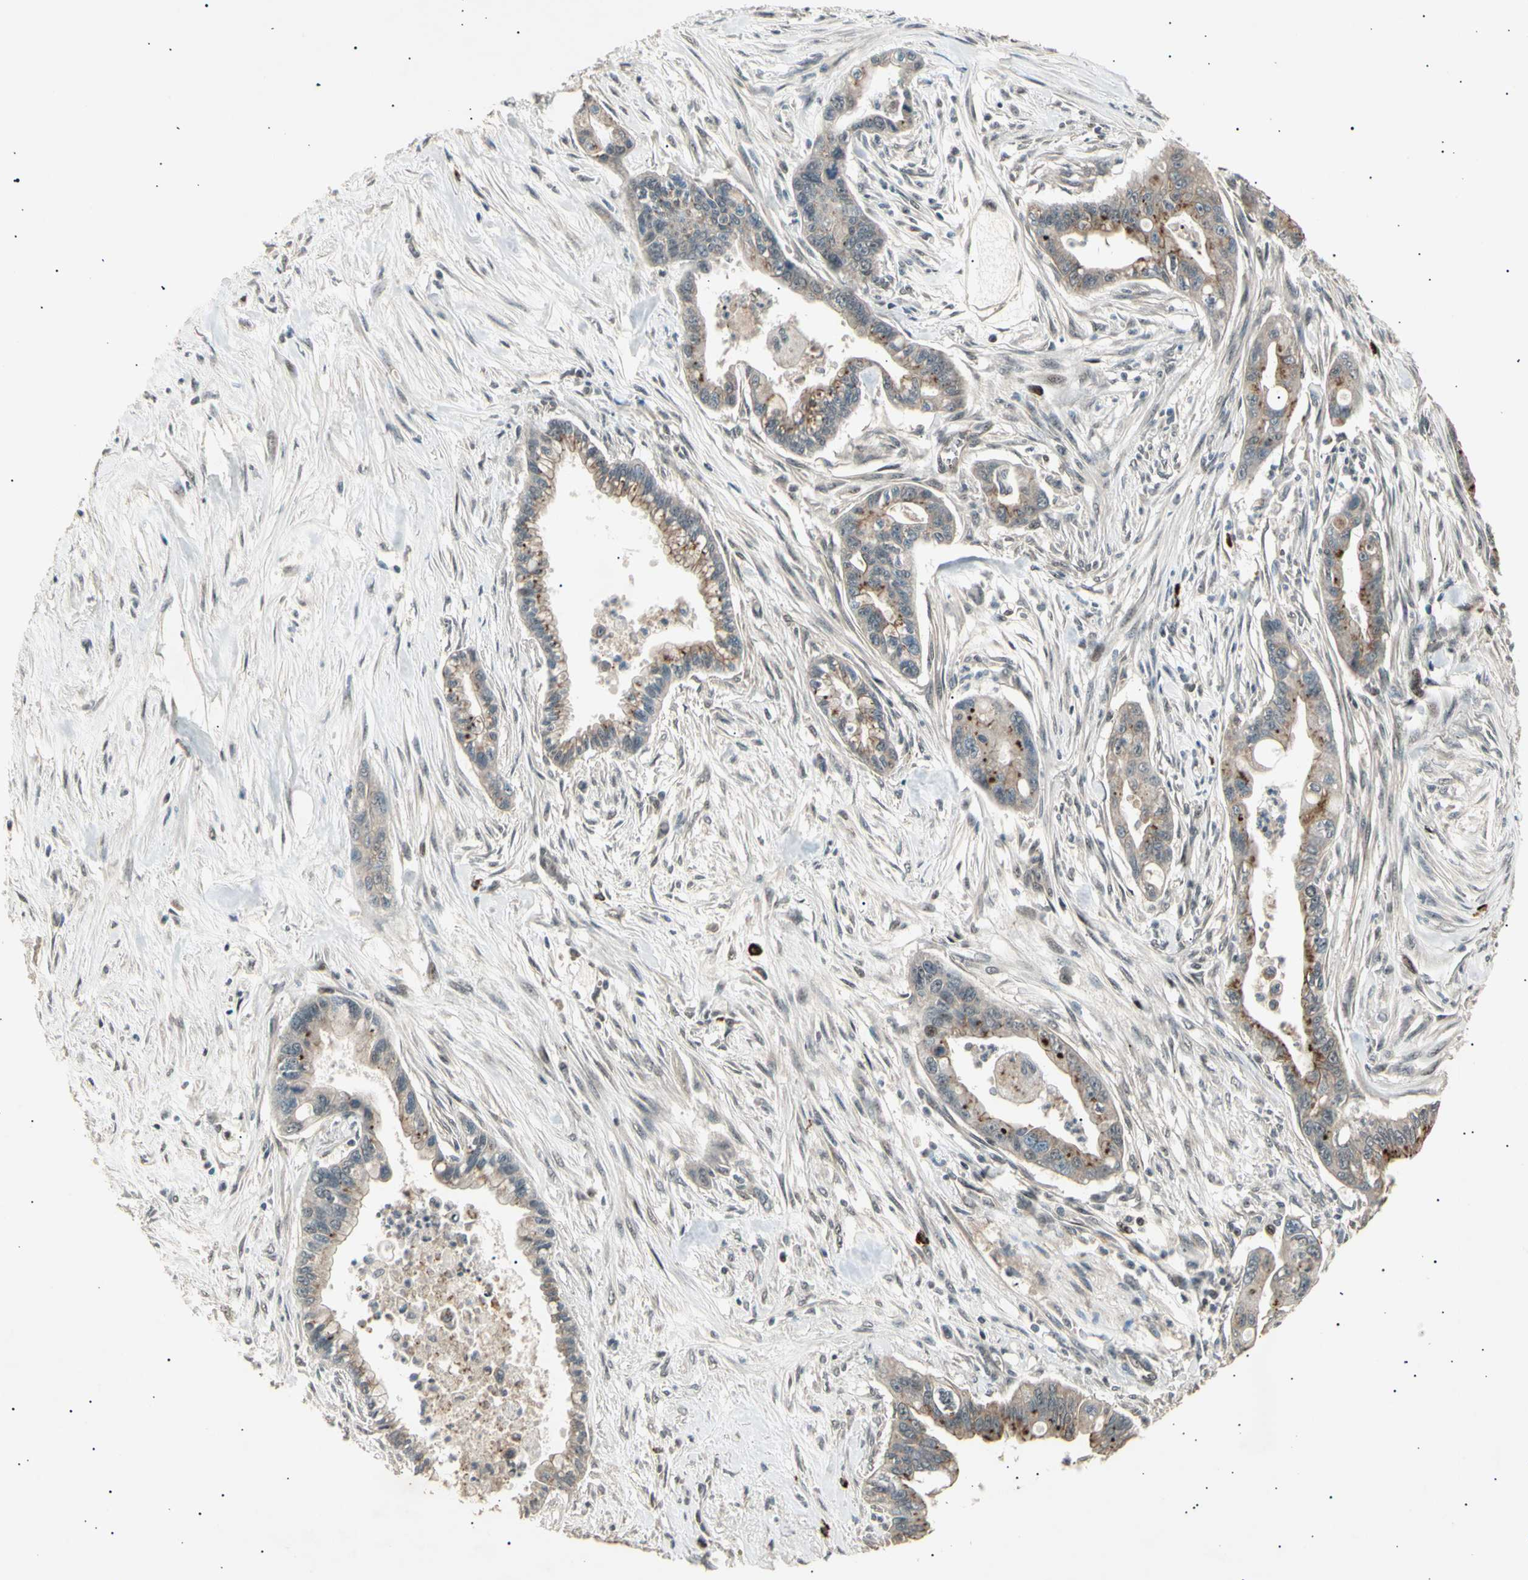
{"staining": {"intensity": "moderate", "quantity": "25%-75%", "location": "cytoplasmic/membranous"}, "tissue": "pancreatic cancer", "cell_type": "Tumor cells", "image_type": "cancer", "snomed": [{"axis": "morphology", "description": "Adenocarcinoma, NOS"}, {"axis": "topography", "description": "Pancreas"}], "caption": "Protein positivity by IHC shows moderate cytoplasmic/membranous staining in approximately 25%-75% of tumor cells in adenocarcinoma (pancreatic). The protein is stained brown, and the nuclei are stained in blue (DAB (3,3'-diaminobenzidine) IHC with brightfield microscopy, high magnification).", "gene": "NUAK2", "patient": {"sex": "male", "age": 70}}